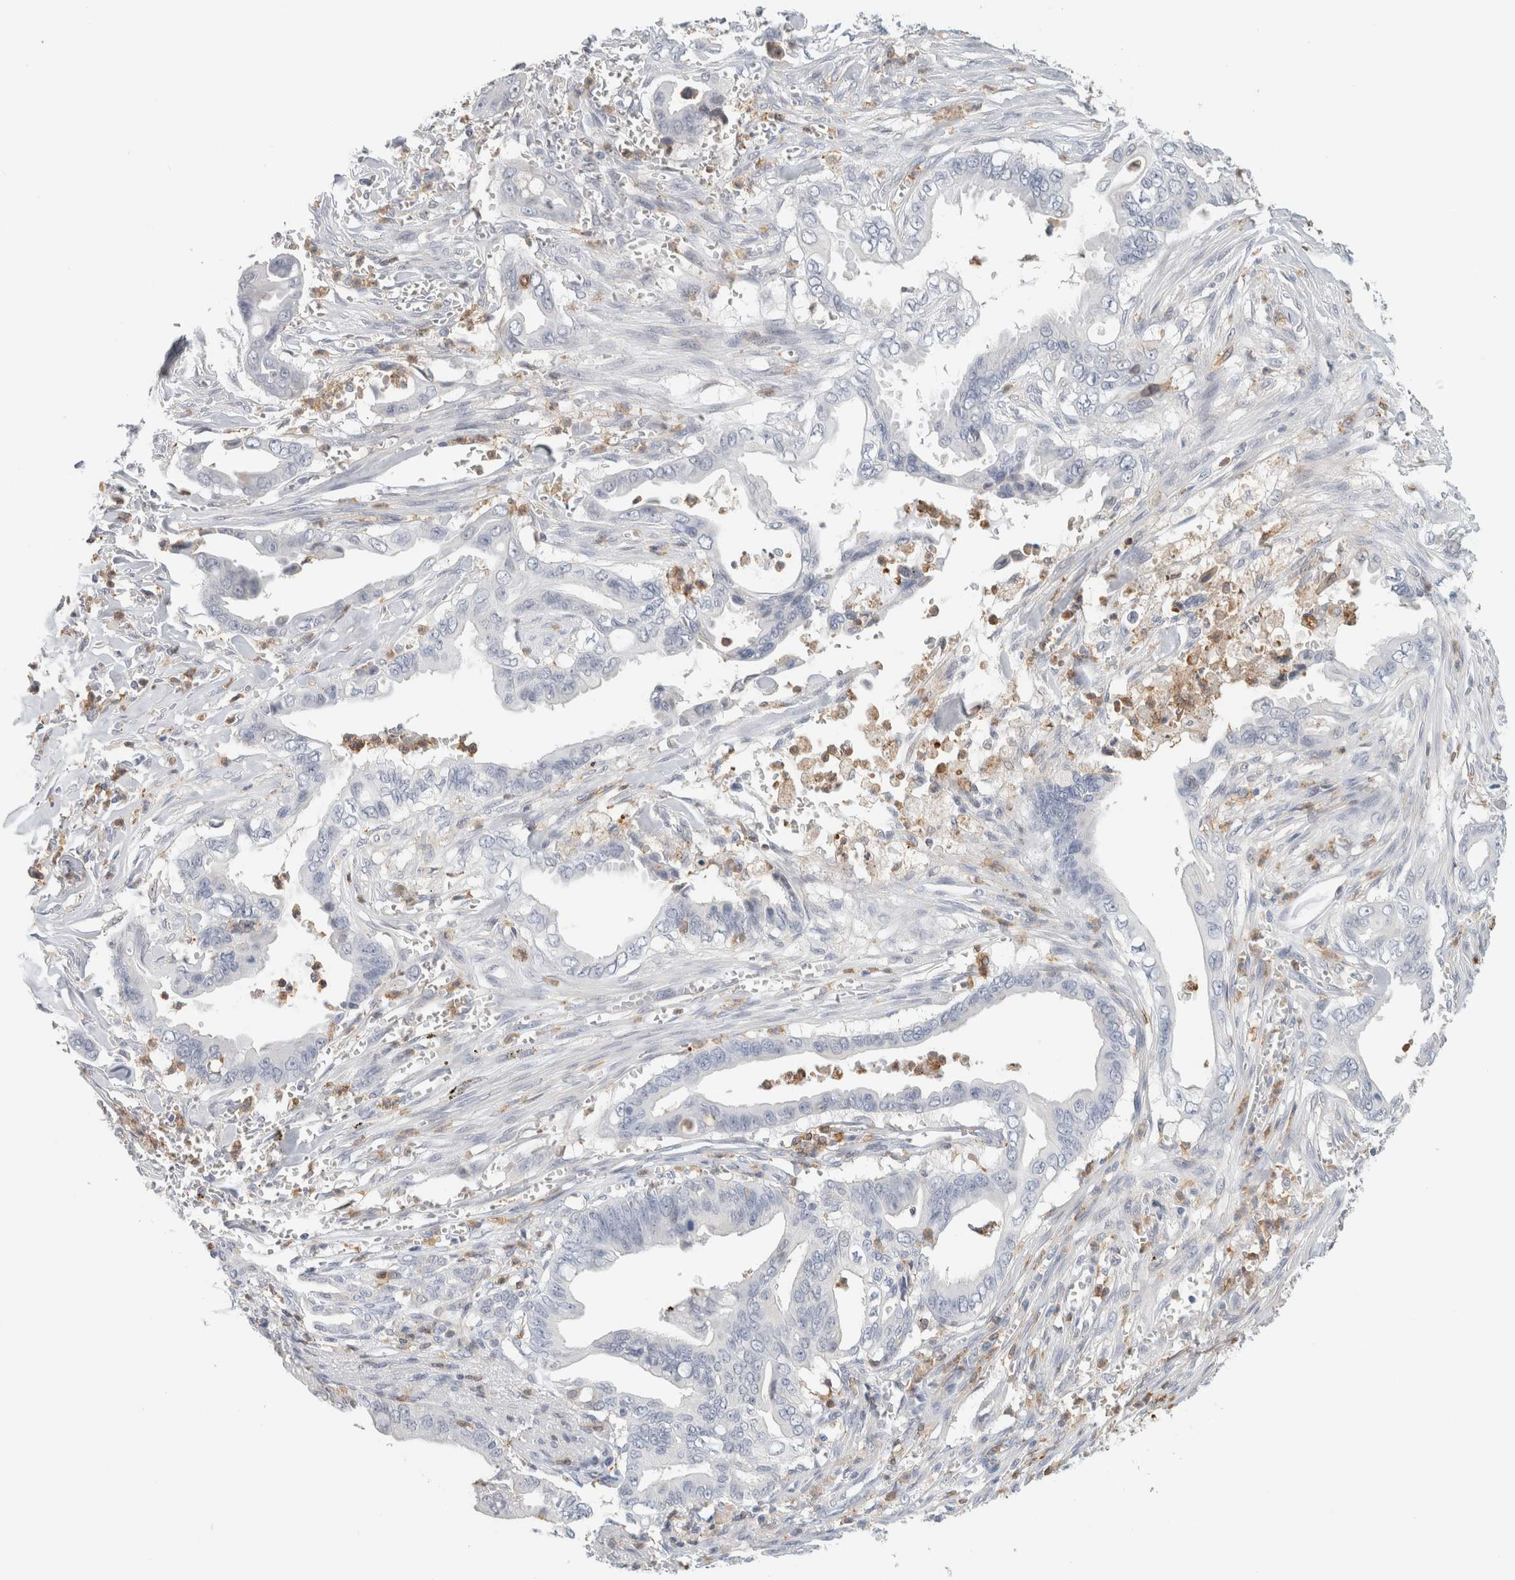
{"staining": {"intensity": "negative", "quantity": "none", "location": "none"}, "tissue": "pancreatic cancer", "cell_type": "Tumor cells", "image_type": "cancer", "snomed": [{"axis": "morphology", "description": "Adenocarcinoma, NOS"}, {"axis": "topography", "description": "Pancreas"}], "caption": "Tumor cells are negative for brown protein staining in adenocarcinoma (pancreatic). The staining is performed using DAB brown chromogen with nuclei counter-stained in using hematoxylin.", "gene": "P2RY2", "patient": {"sex": "male", "age": 59}}